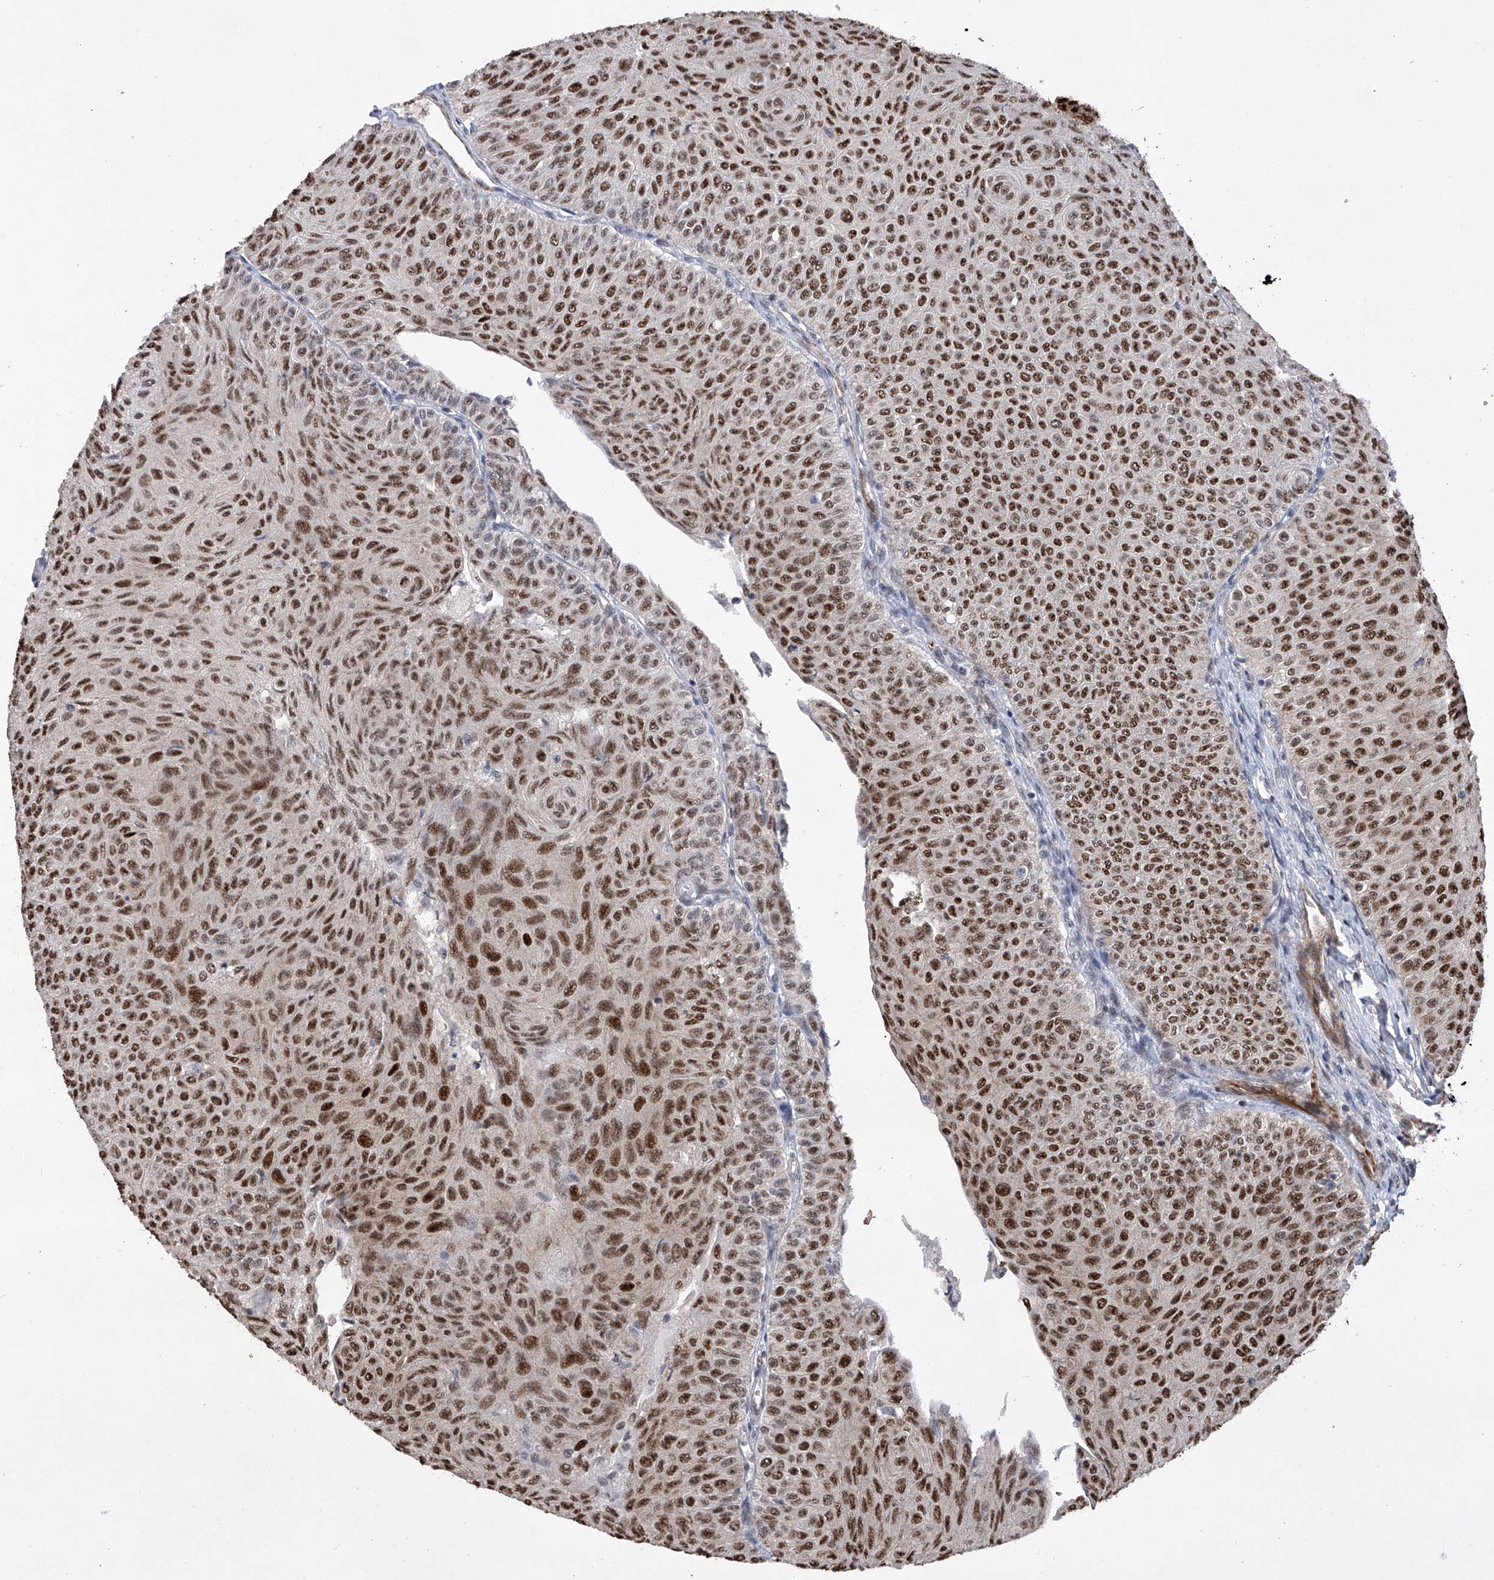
{"staining": {"intensity": "strong", "quantity": ">75%", "location": "nuclear"}, "tissue": "urothelial cancer", "cell_type": "Tumor cells", "image_type": "cancer", "snomed": [{"axis": "morphology", "description": "Urothelial carcinoma, Low grade"}, {"axis": "topography", "description": "Urinary bladder"}], "caption": "Urothelial cancer was stained to show a protein in brown. There is high levels of strong nuclear positivity in about >75% of tumor cells. (DAB = brown stain, brightfield microscopy at high magnification).", "gene": "NFATC4", "patient": {"sex": "male", "age": 78}}